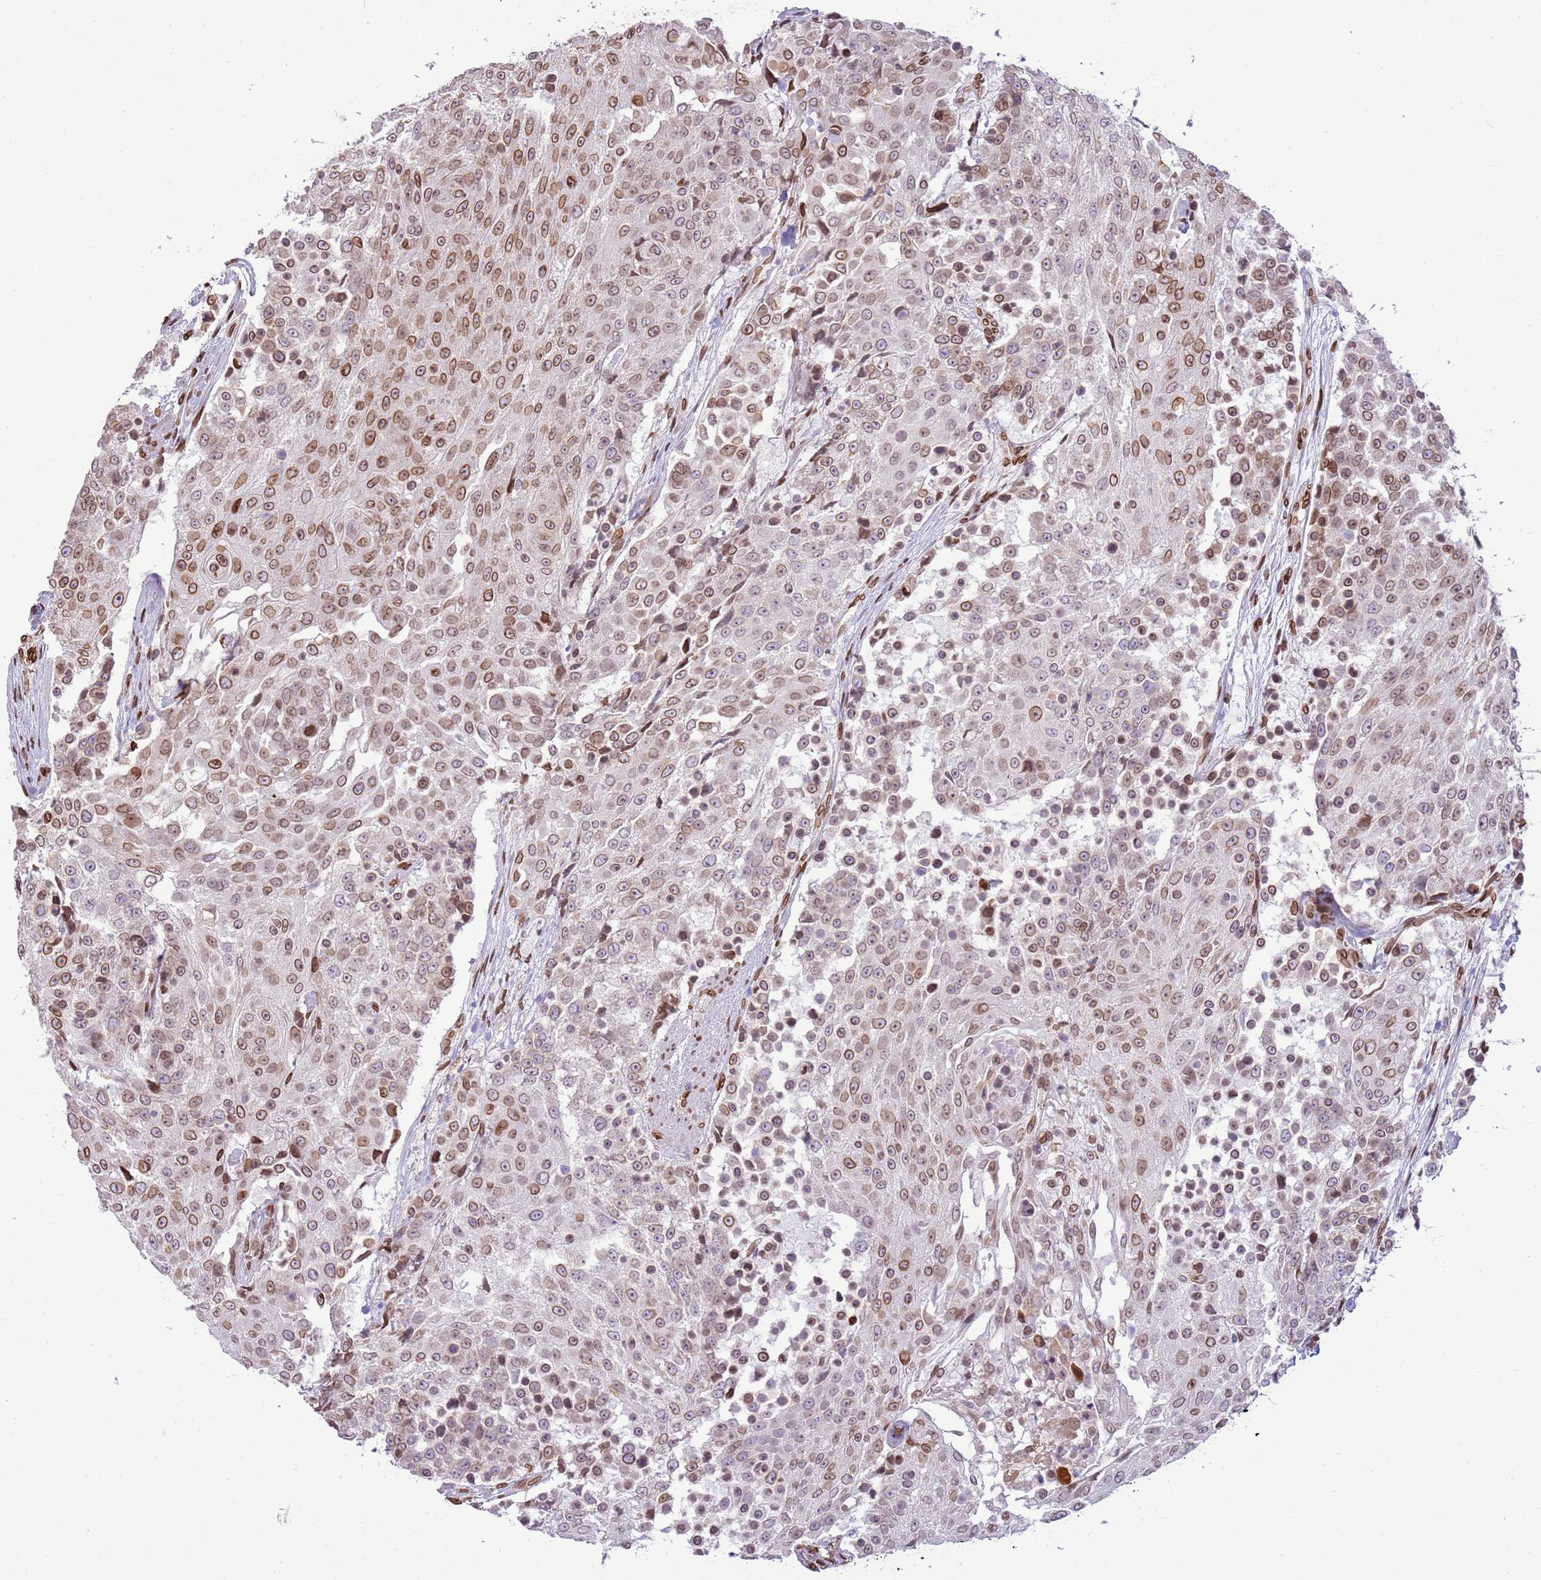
{"staining": {"intensity": "moderate", "quantity": ">75%", "location": "cytoplasmic/membranous,nuclear"}, "tissue": "urothelial cancer", "cell_type": "Tumor cells", "image_type": "cancer", "snomed": [{"axis": "morphology", "description": "Urothelial carcinoma, High grade"}, {"axis": "topography", "description": "Urinary bladder"}], "caption": "The immunohistochemical stain labels moderate cytoplasmic/membranous and nuclear positivity in tumor cells of urothelial cancer tissue.", "gene": "TMEM47", "patient": {"sex": "female", "age": 63}}